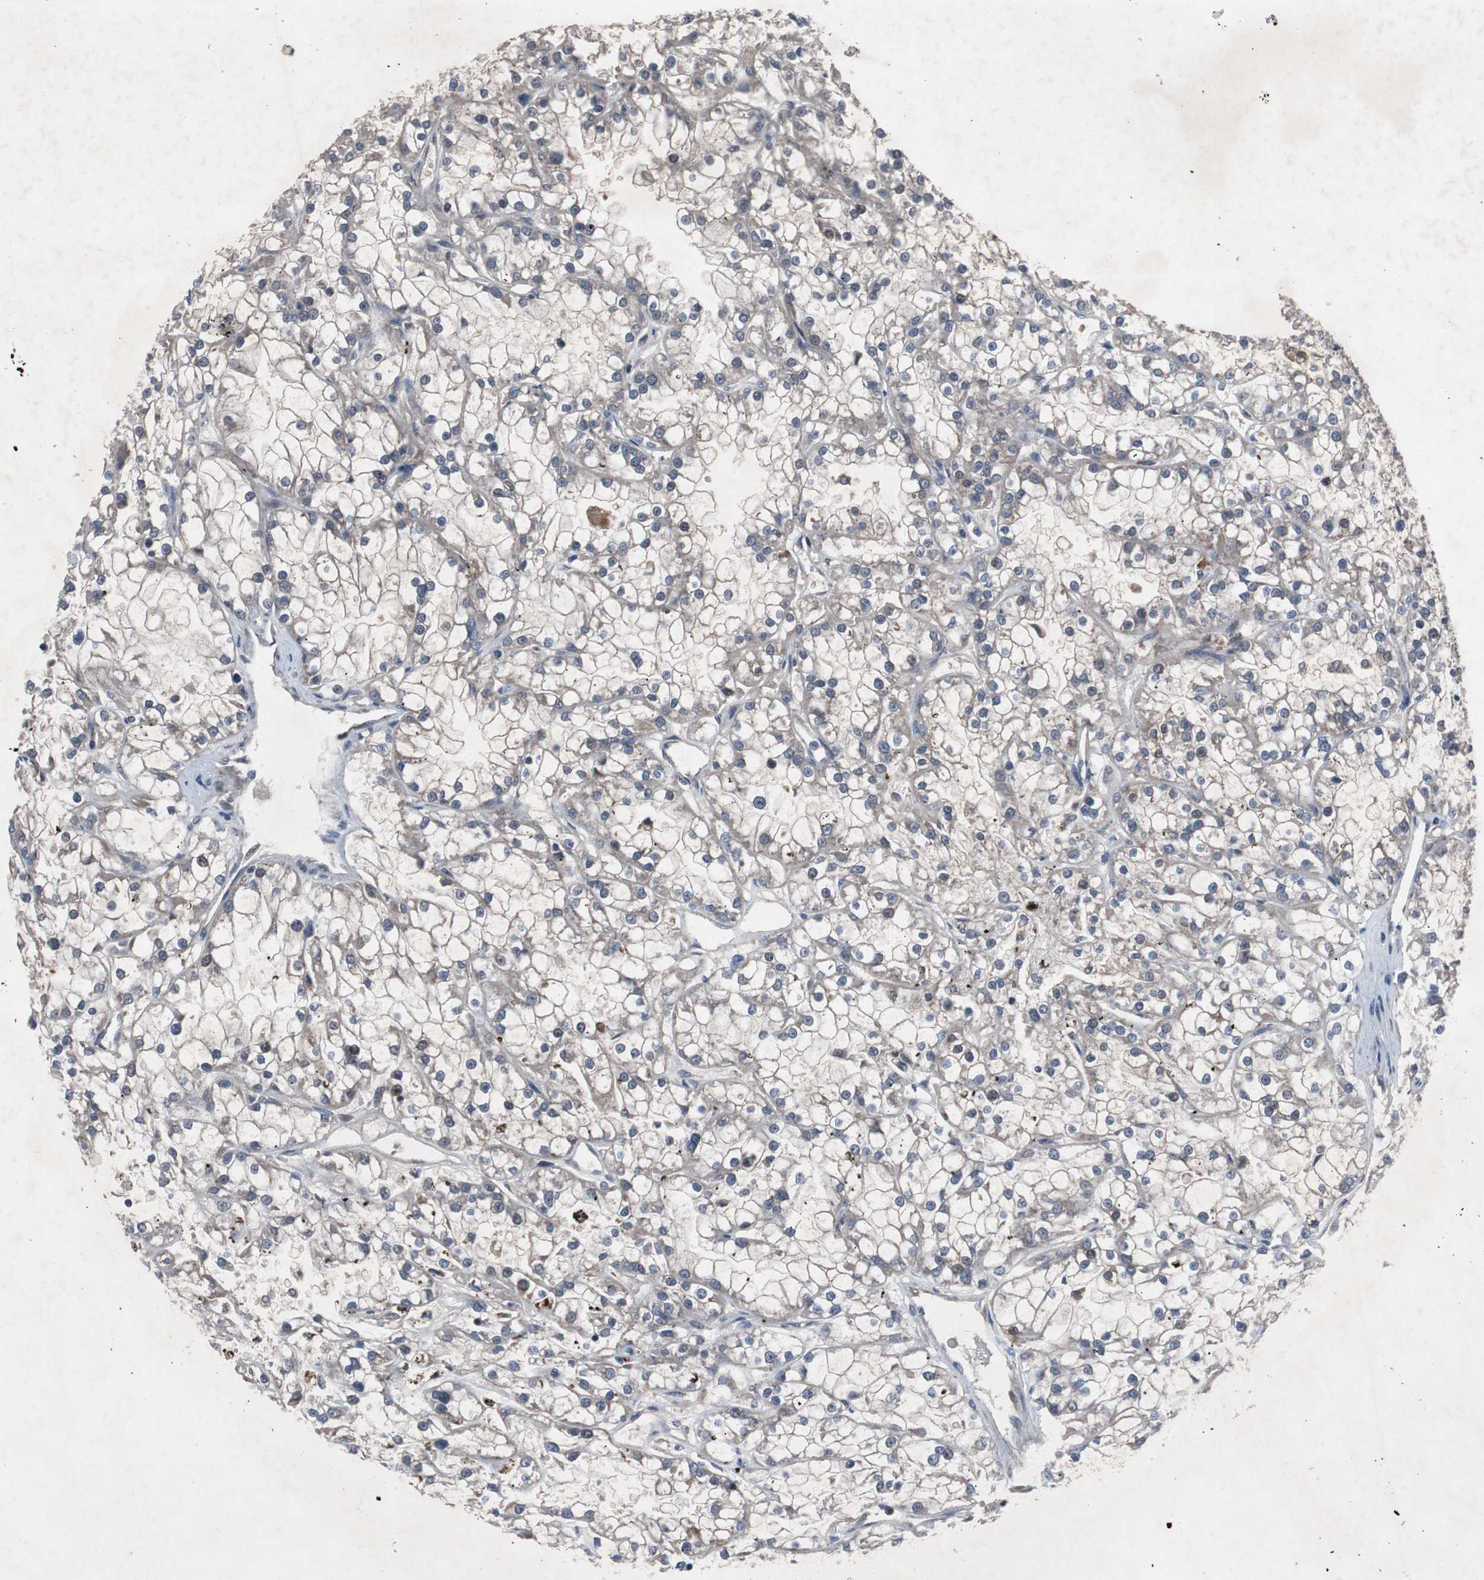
{"staining": {"intensity": "weak", "quantity": "25%-75%", "location": "cytoplasmic/membranous,nuclear"}, "tissue": "renal cancer", "cell_type": "Tumor cells", "image_type": "cancer", "snomed": [{"axis": "morphology", "description": "Adenocarcinoma, NOS"}, {"axis": "topography", "description": "Kidney"}], "caption": "Protein staining of adenocarcinoma (renal) tissue demonstrates weak cytoplasmic/membranous and nuclear positivity in about 25%-75% of tumor cells.", "gene": "MUTYH", "patient": {"sex": "female", "age": 52}}